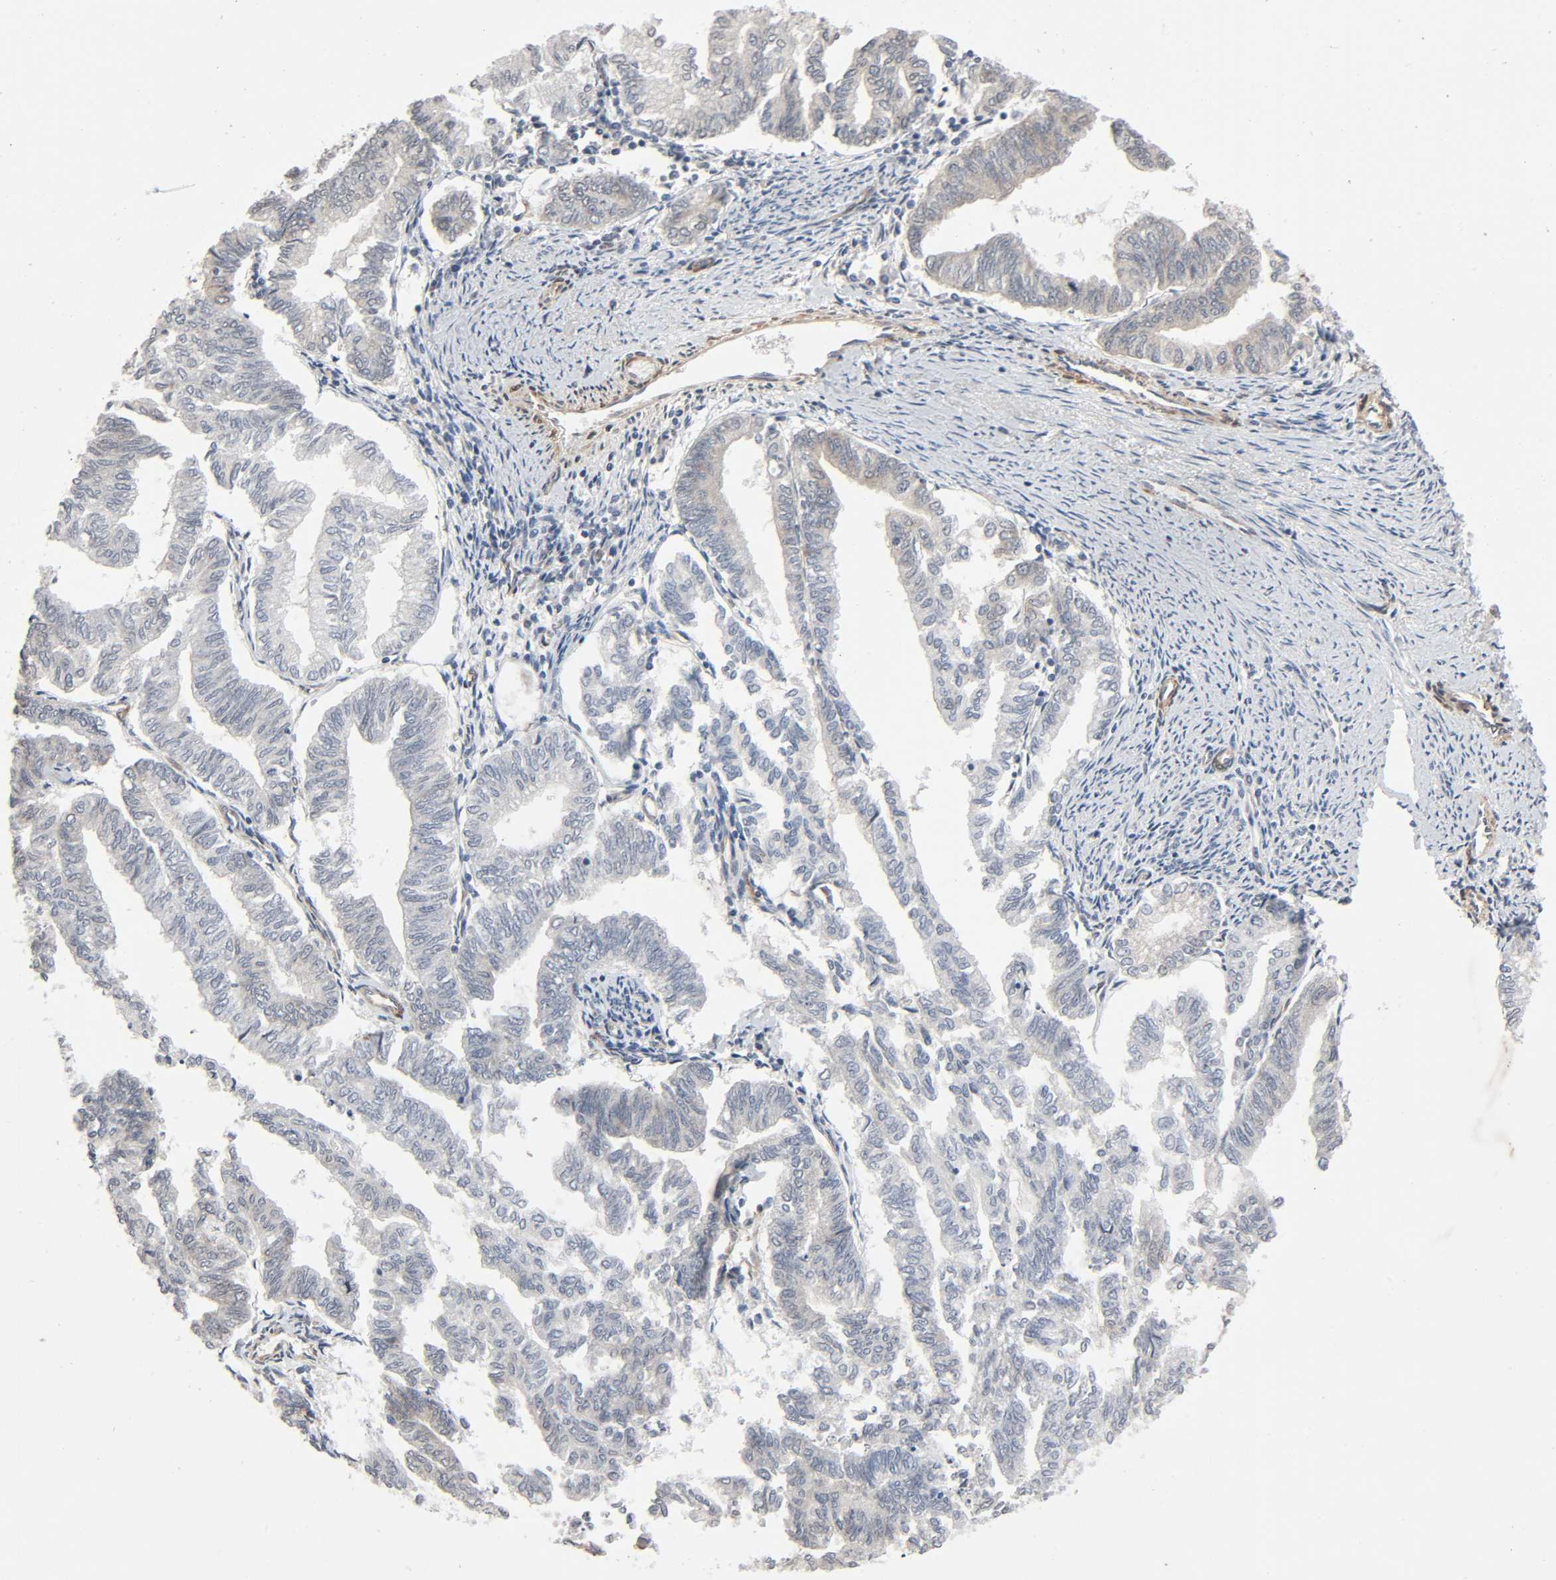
{"staining": {"intensity": "weak", "quantity": ">75%", "location": "cytoplasmic/membranous"}, "tissue": "endometrial cancer", "cell_type": "Tumor cells", "image_type": "cancer", "snomed": [{"axis": "morphology", "description": "Adenocarcinoma, NOS"}, {"axis": "topography", "description": "Endometrium"}], "caption": "A histopathology image of endometrial cancer (adenocarcinoma) stained for a protein shows weak cytoplasmic/membranous brown staining in tumor cells.", "gene": "PTK2", "patient": {"sex": "female", "age": 79}}